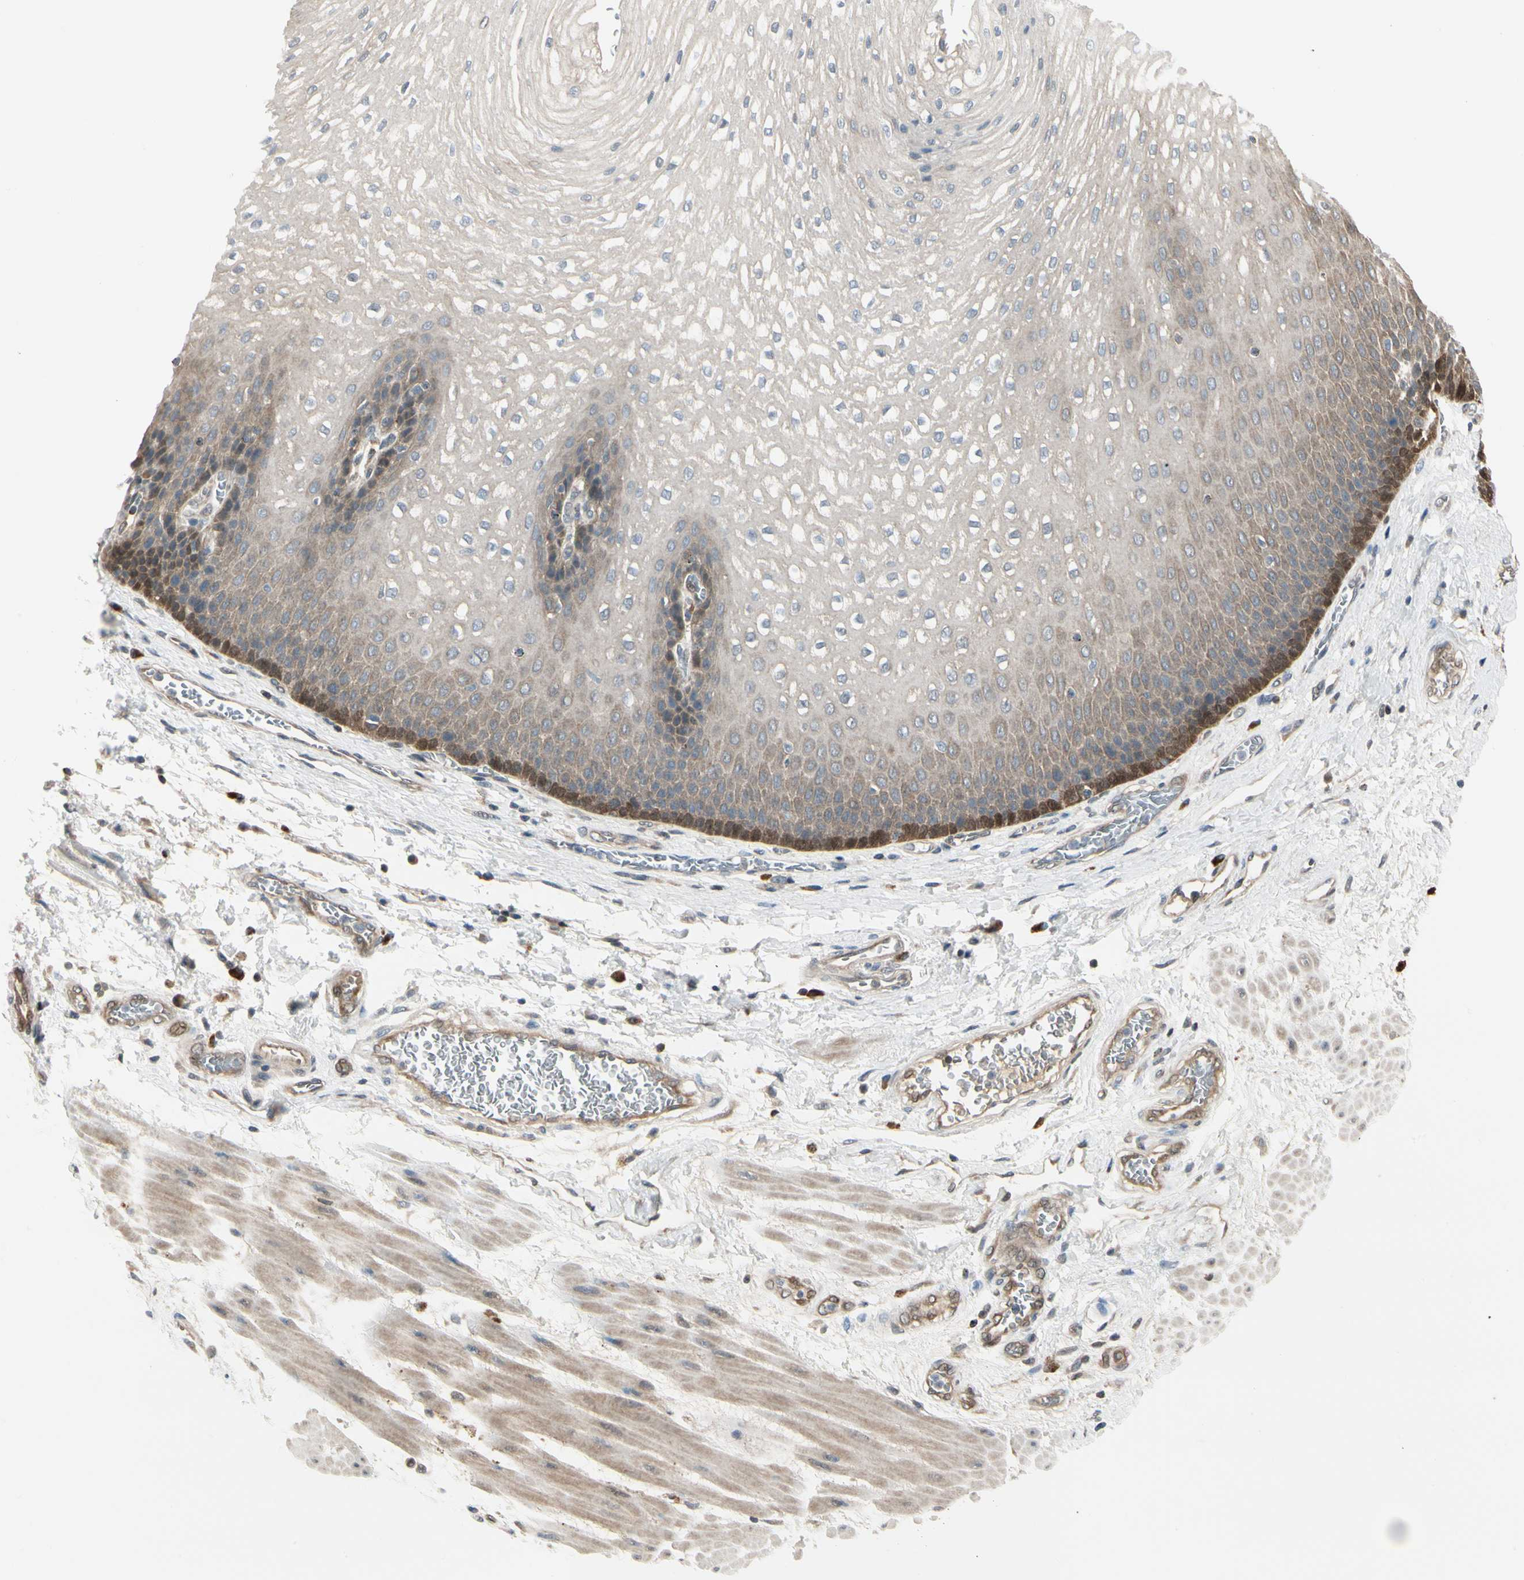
{"staining": {"intensity": "moderate", "quantity": "<25%", "location": "cytoplasmic/membranous"}, "tissue": "esophagus", "cell_type": "Squamous epithelial cells", "image_type": "normal", "snomed": [{"axis": "morphology", "description": "Normal tissue, NOS"}, {"axis": "topography", "description": "Esophagus"}], "caption": "A low amount of moderate cytoplasmic/membranous positivity is appreciated in about <25% of squamous epithelial cells in benign esophagus.", "gene": "EVC", "patient": {"sex": "male", "age": 48}}